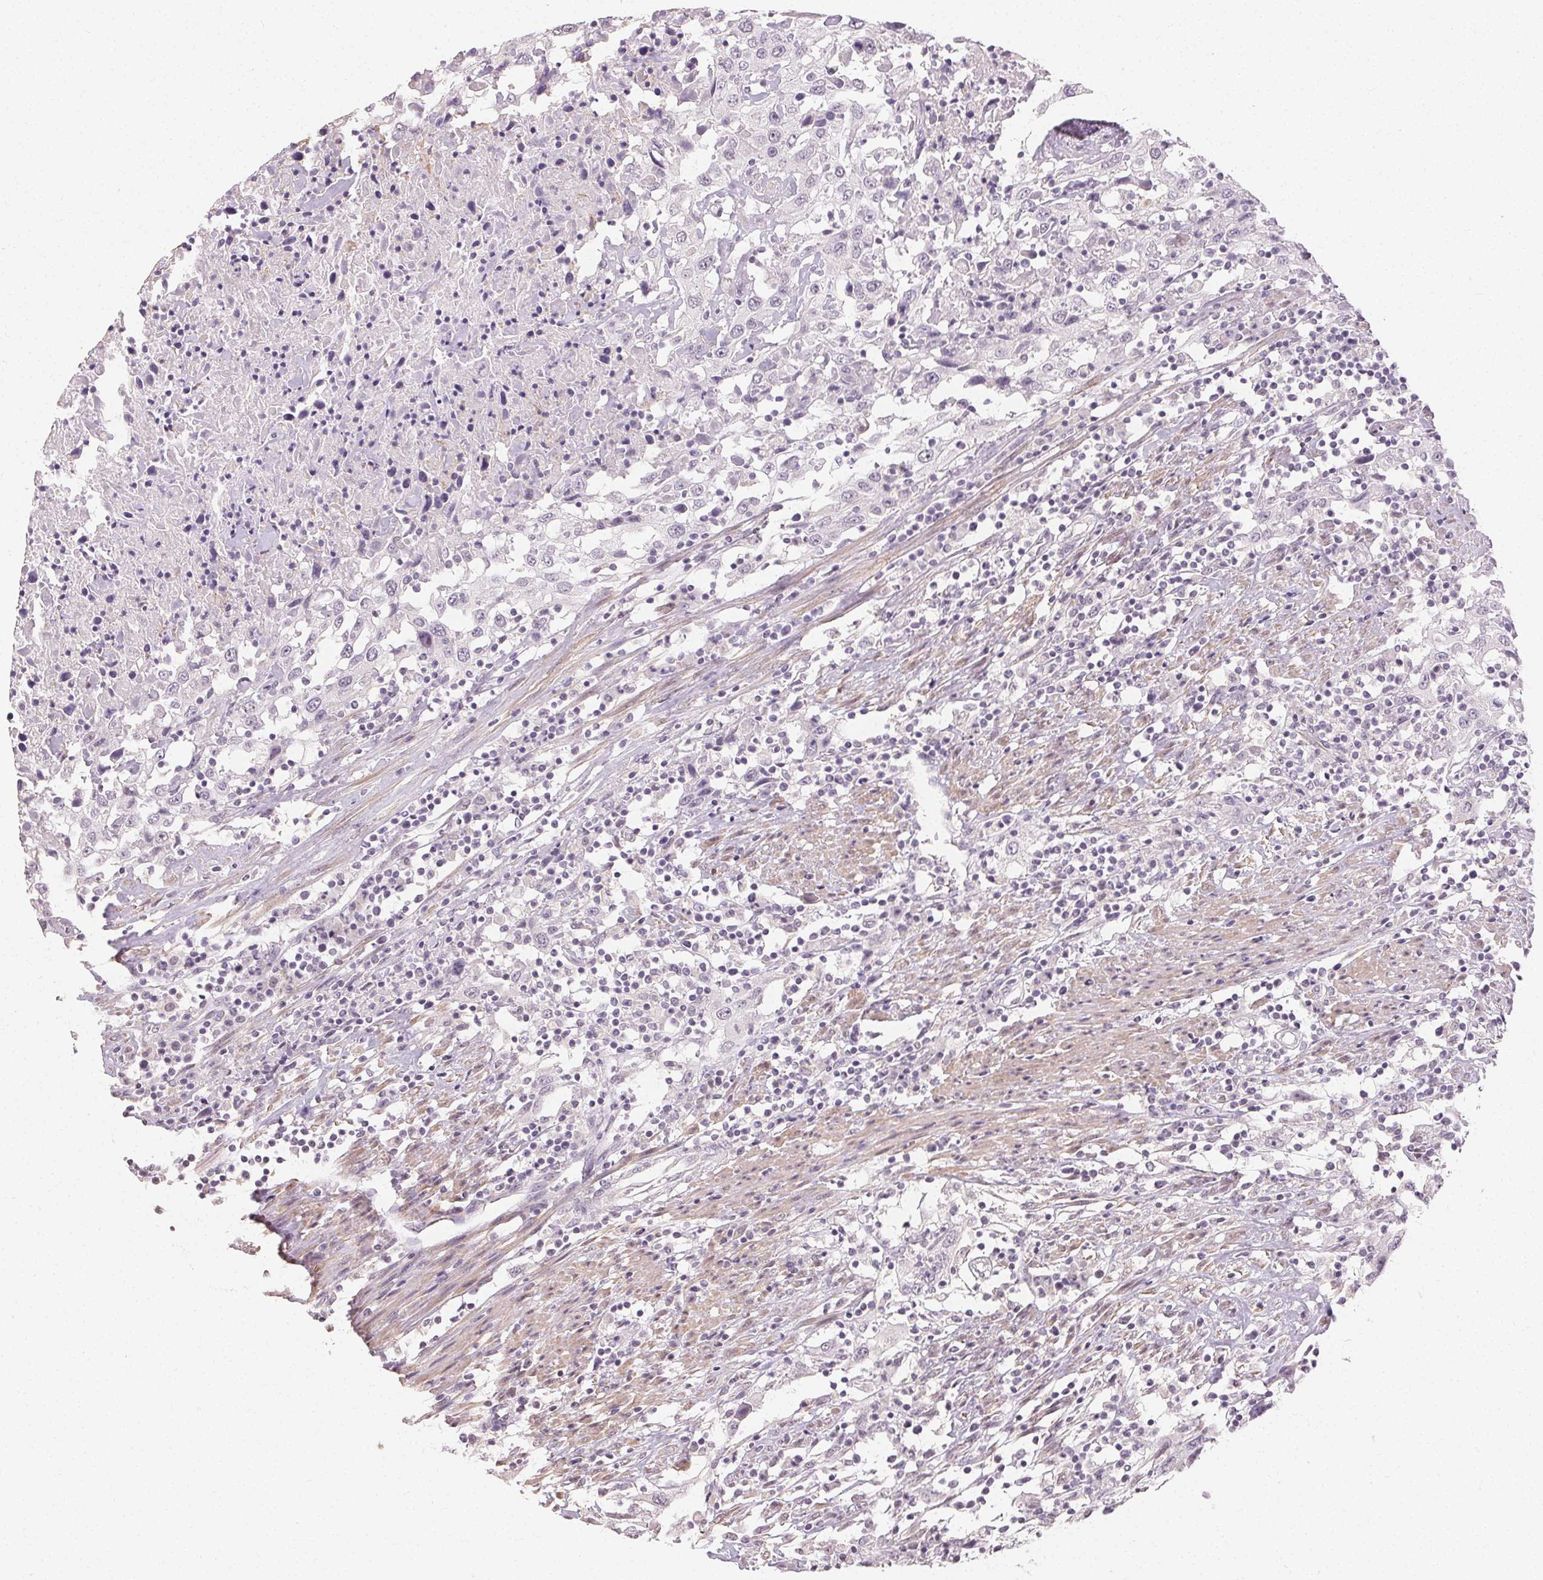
{"staining": {"intensity": "negative", "quantity": "none", "location": "none"}, "tissue": "urothelial cancer", "cell_type": "Tumor cells", "image_type": "cancer", "snomed": [{"axis": "morphology", "description": "Urothelial carcinoma, High grade"}, {"axis": "topography", "description": "Urinary bladder"}], "caption": "Tumor cells show no significant protein expression in urothelial cancer.", "gene": "TMEM174", "patient": {"sex": "male", "age": 61}}